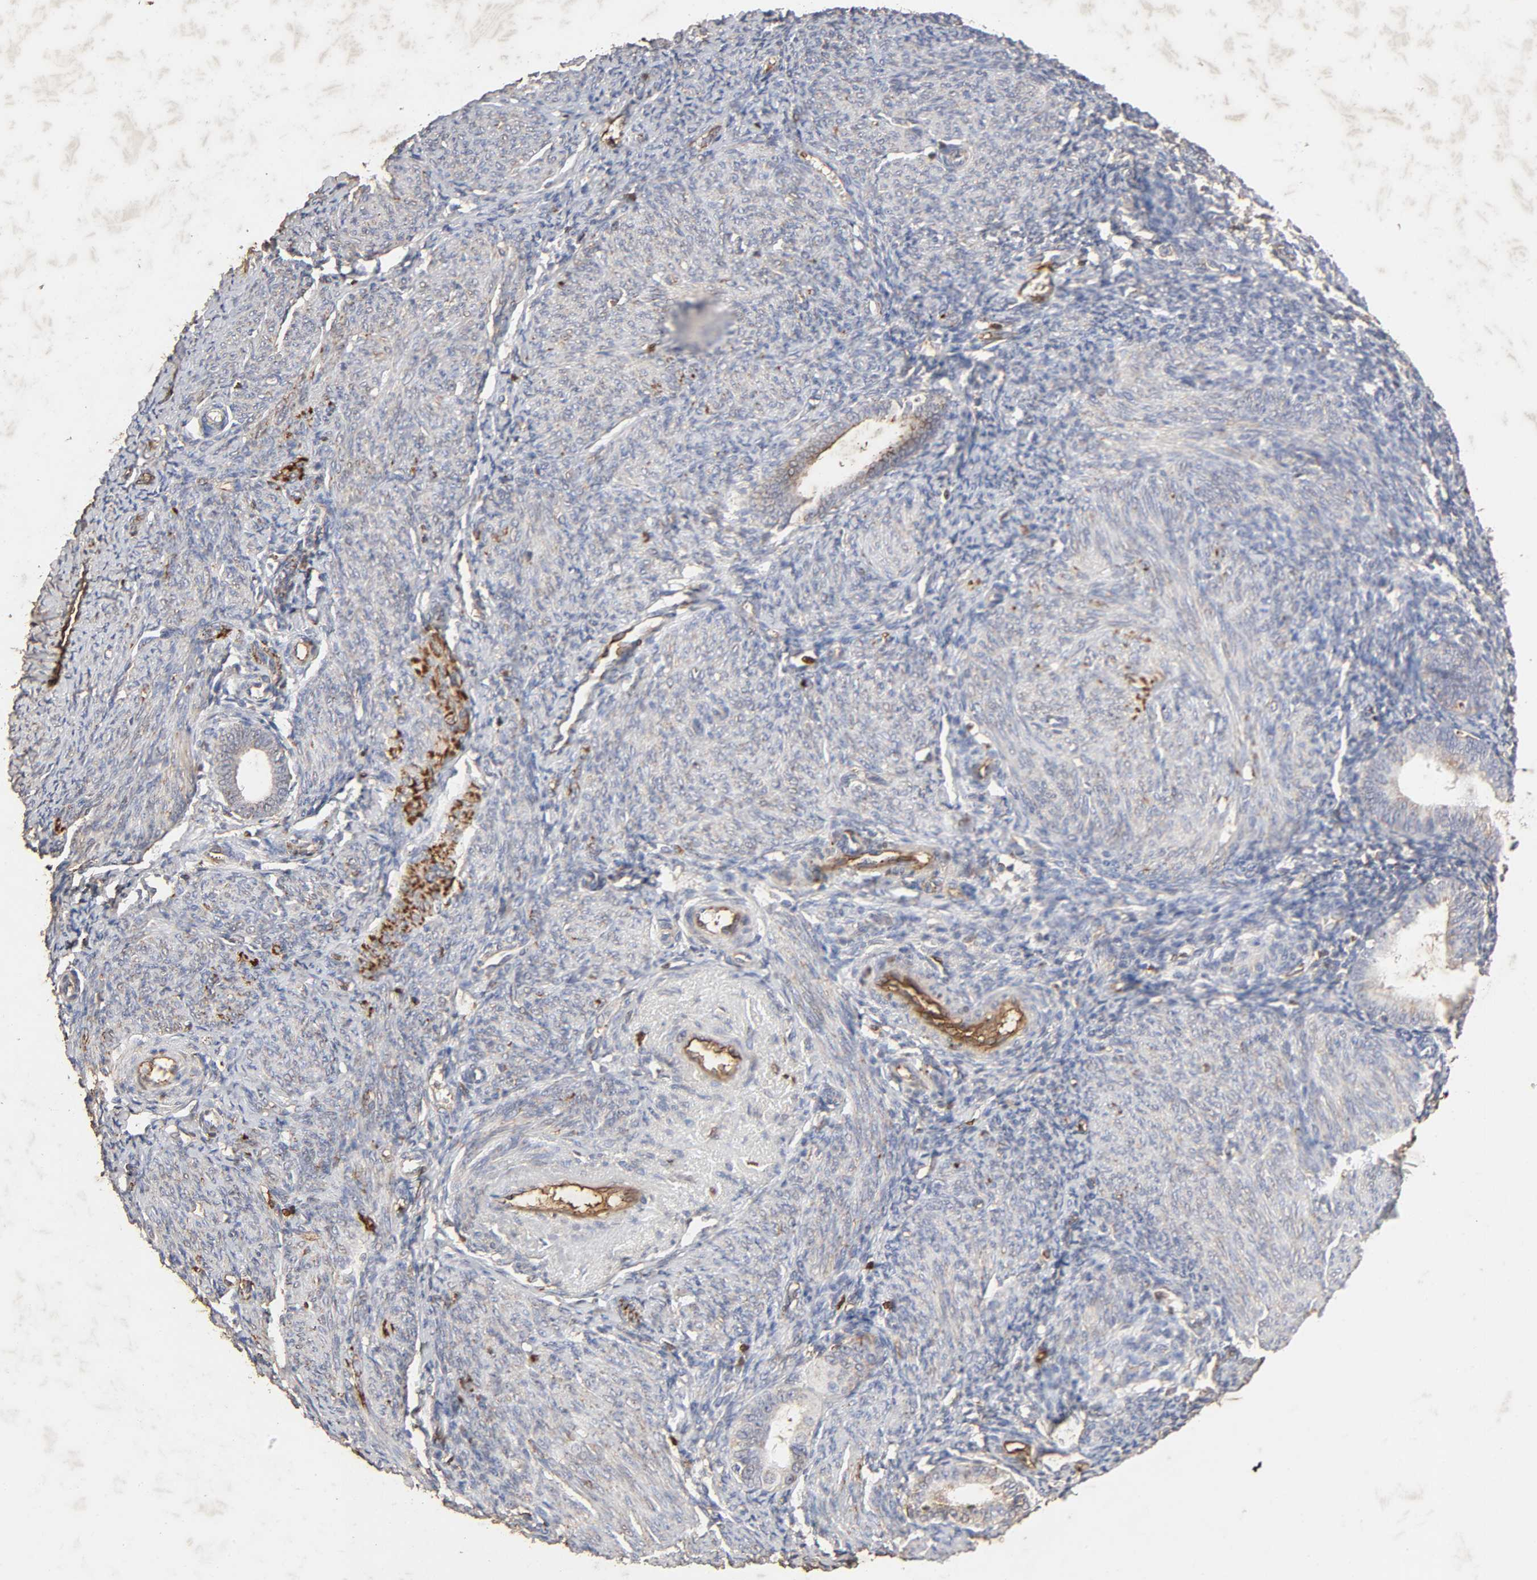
{"staining": {"intensity": "weak", "quantity": "25%-75%", "location": "cytoplasmic/membranous"}, "tissue": "endometrium", "cell_type": "Cells in endometrial stroma", "image_type": "normal", "snomed": [{"axis": "morphology", "description": "Normal tissue, NOS"}, {"axis": "topography", "description": "Endometrium"}], "caption": "Benign endometrium demonstrates weak cytoplasmic/membranous staining in approximately 25%-75% of cells in endometrial stroma, visualized by immunohistochemistry. (DAB (3,3'-diaminobenzidine) IHC with brightfield microscopy, high magnification).", "gene": "CYCS", "patient": {"sex": "female", "age": 57}}